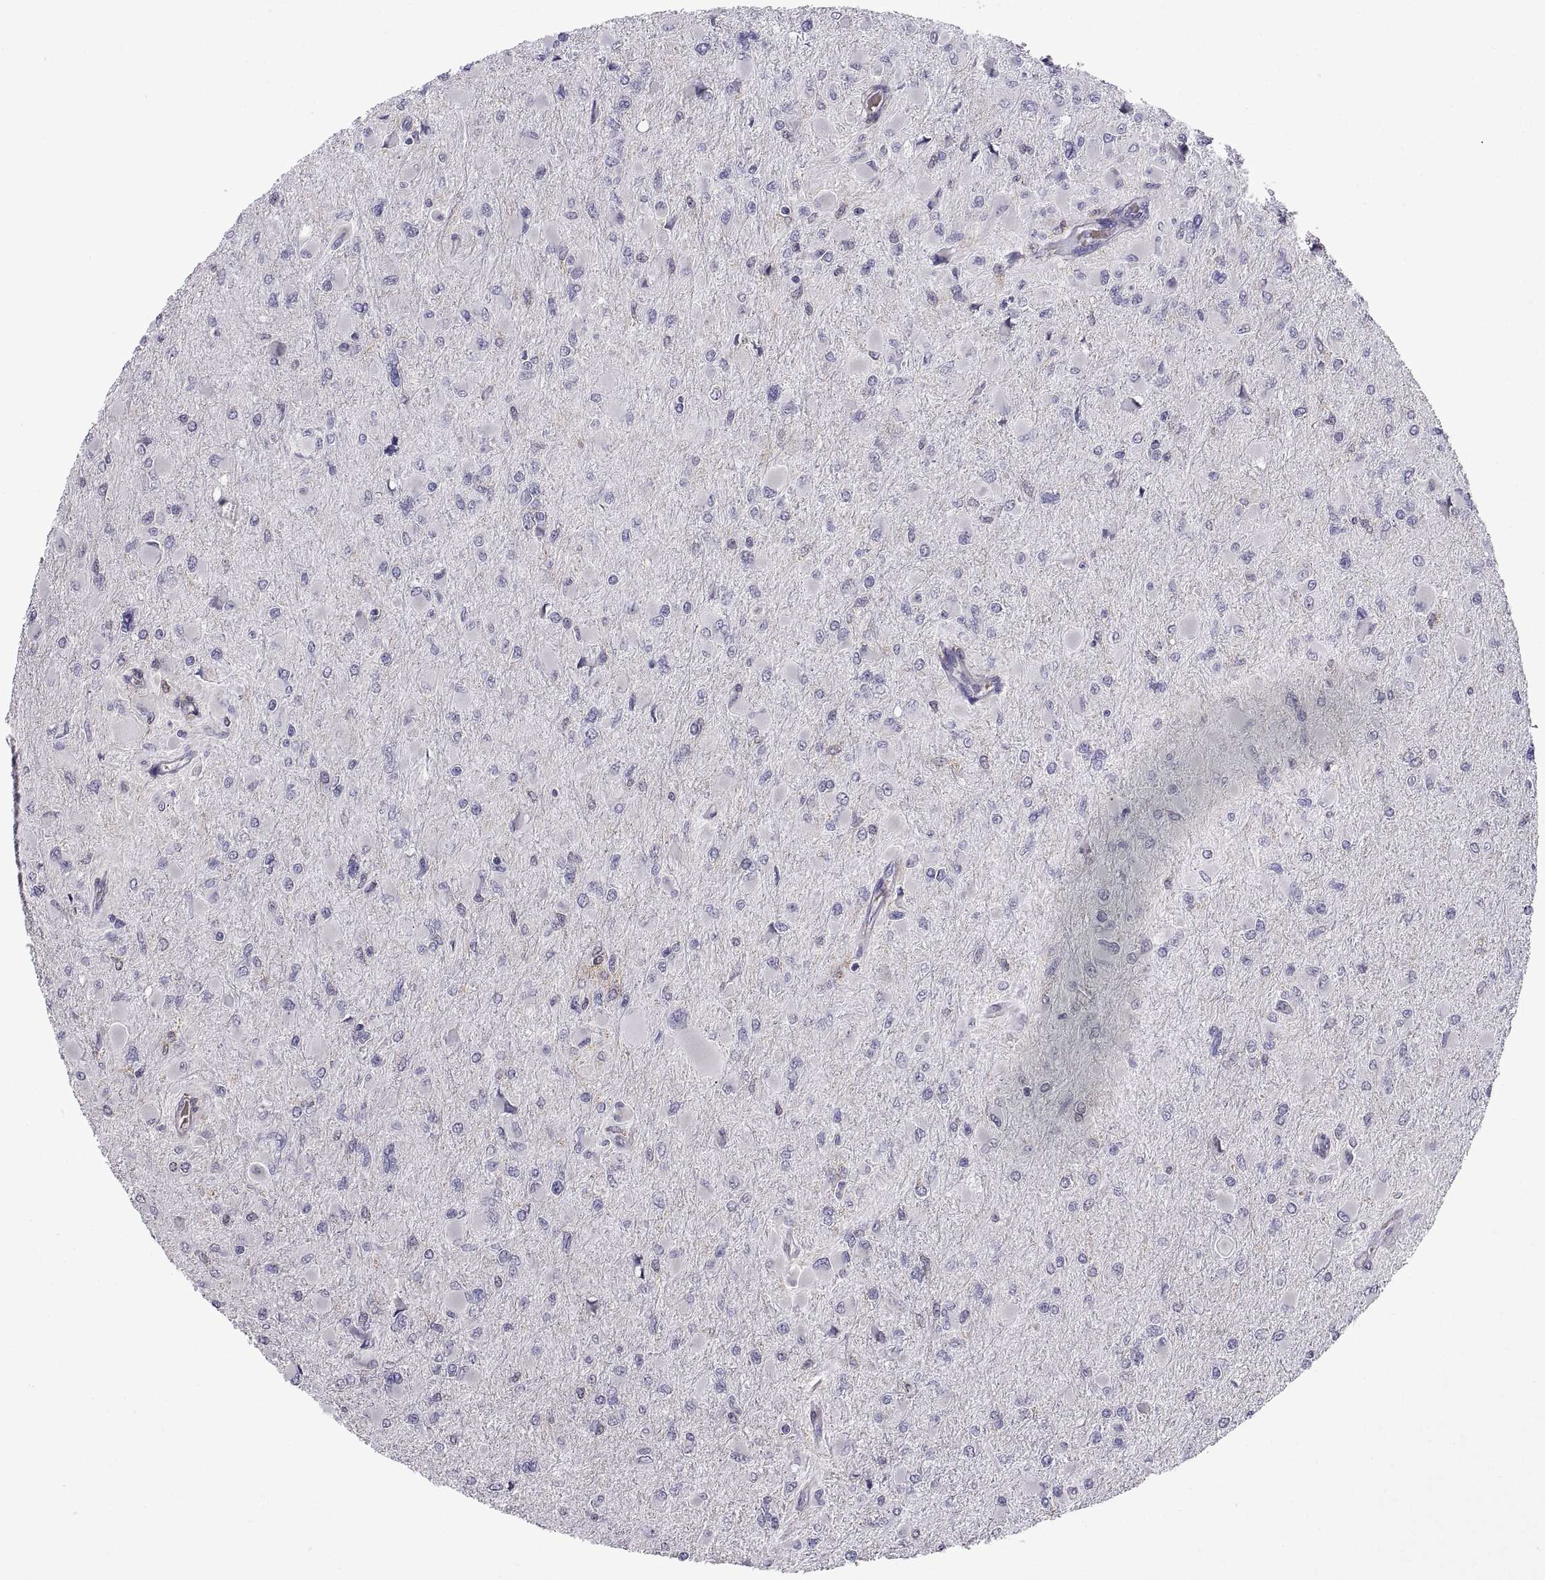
{"staining": {"intensity": "negative", "quantity": "none", "location": "none"}, "tissue": "glioma", "cell_type": "Tumor cells", "image_type": "cancer", "snomed": [{"axis": "morphology", "description": "Glioma, malignant, High grade"}, {"axis": "topography", "description": "Cerebral cortex"}], "caption": "Immunohistochemical staining of human glioma reveals no significant positivity in tumor cells.", "gene": "DOK3", "patient": {"sex": "female", "age": 36}}